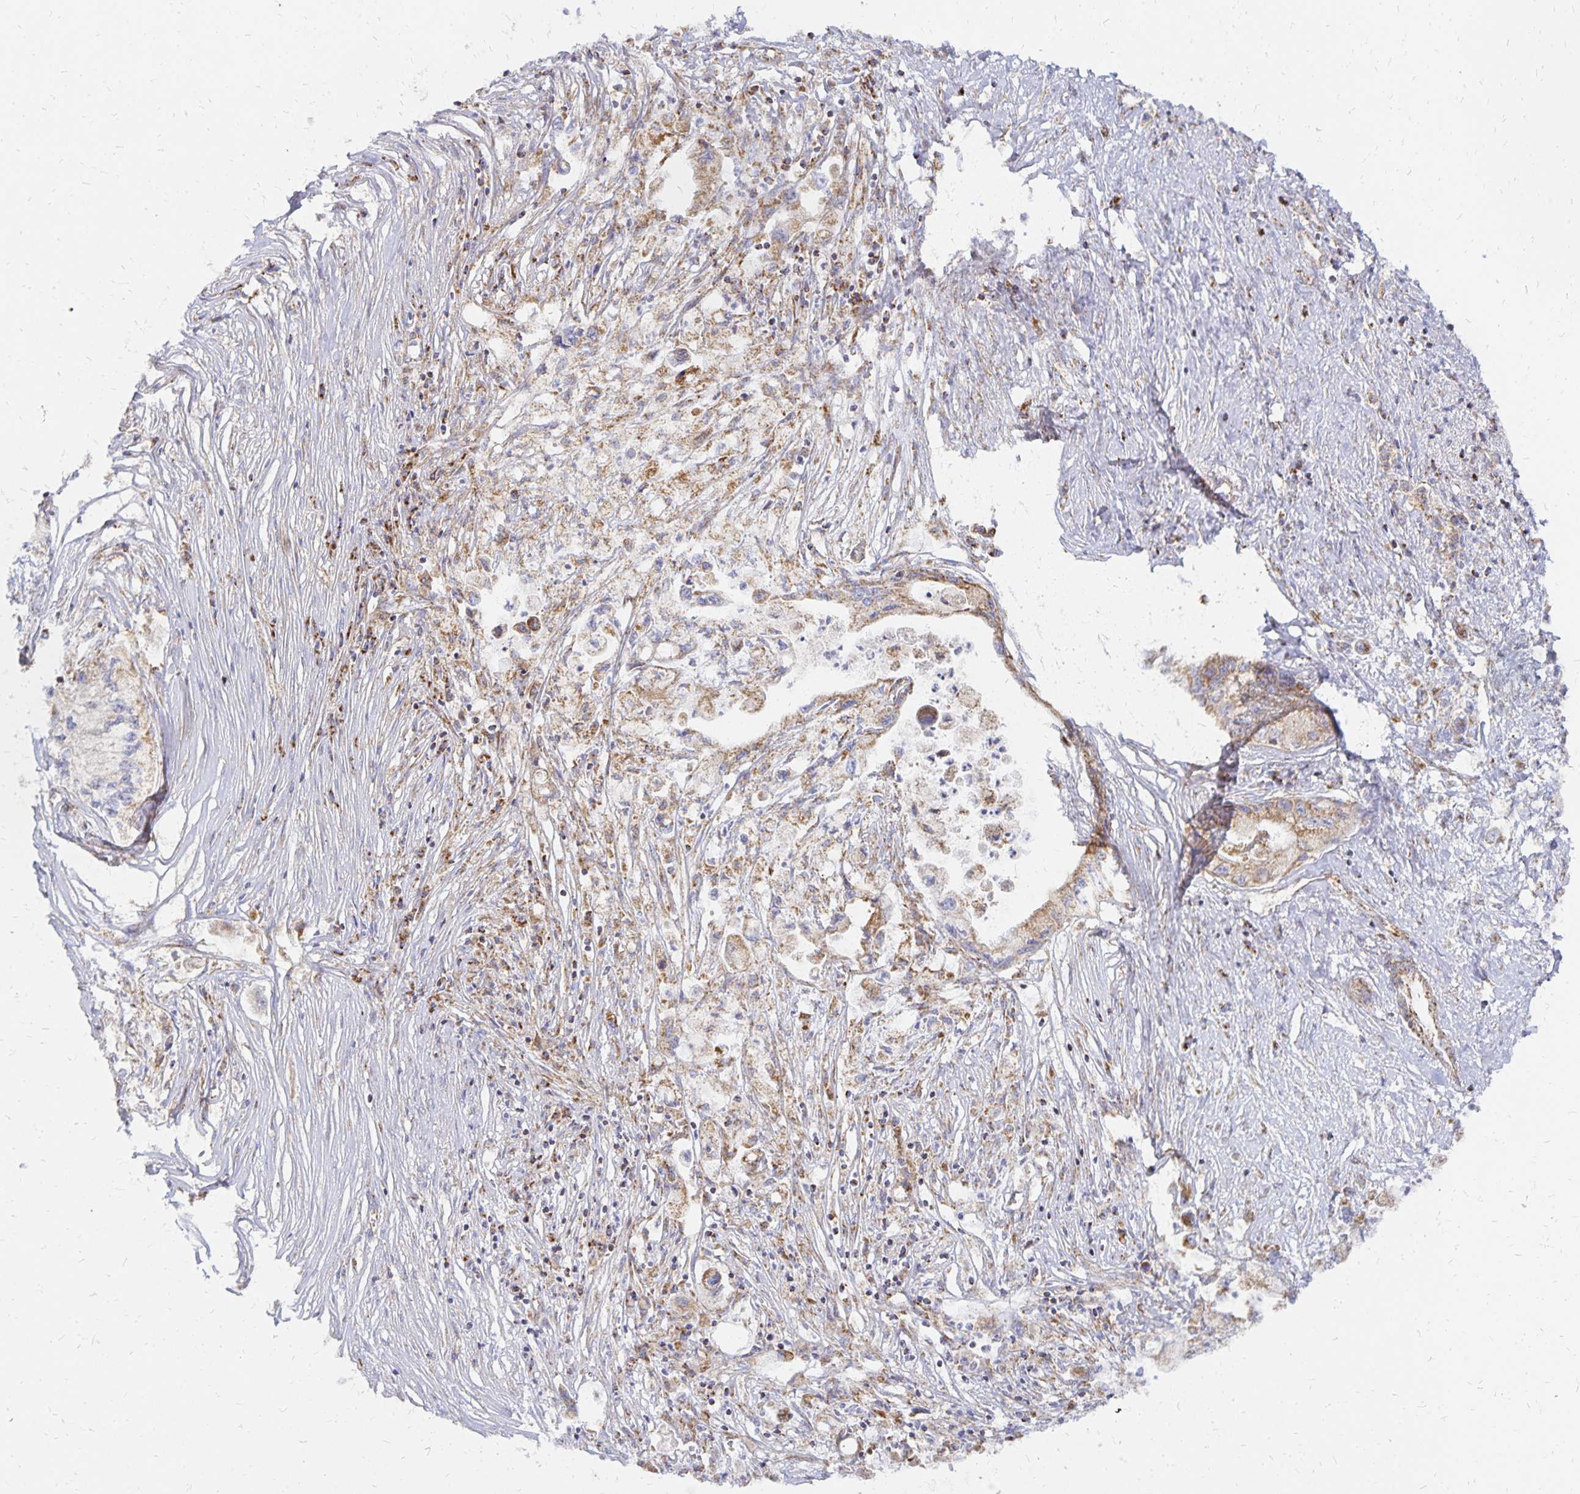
{"staining": {"intensity": "moderate", "quantity": ">75%", "location": "cytoplasmic/membranous"}, "tissue": "pancreatic cancer", "cell_type": "Tumor cells", "image_type": "cancer", "snomed": [{"axis": "morphology", "description": "Adenocarcinoma, NOS"}, {"axis": "topography", "description": "Pancreas"}], "caption": "Tumor cells show medium levels of moderate cytoplasmic/membranous positivity in approximately >75% of cells in pancreatic cancer. The staining was performed using DAB (3,3'-diaminobenzidine) to visualize the protein expression in brown, while the nuclei were stained in blue with hematoxylin (Magnification: 20x).", "gene": "STOML2", "patient": {"sex": "male", "age": 61}}